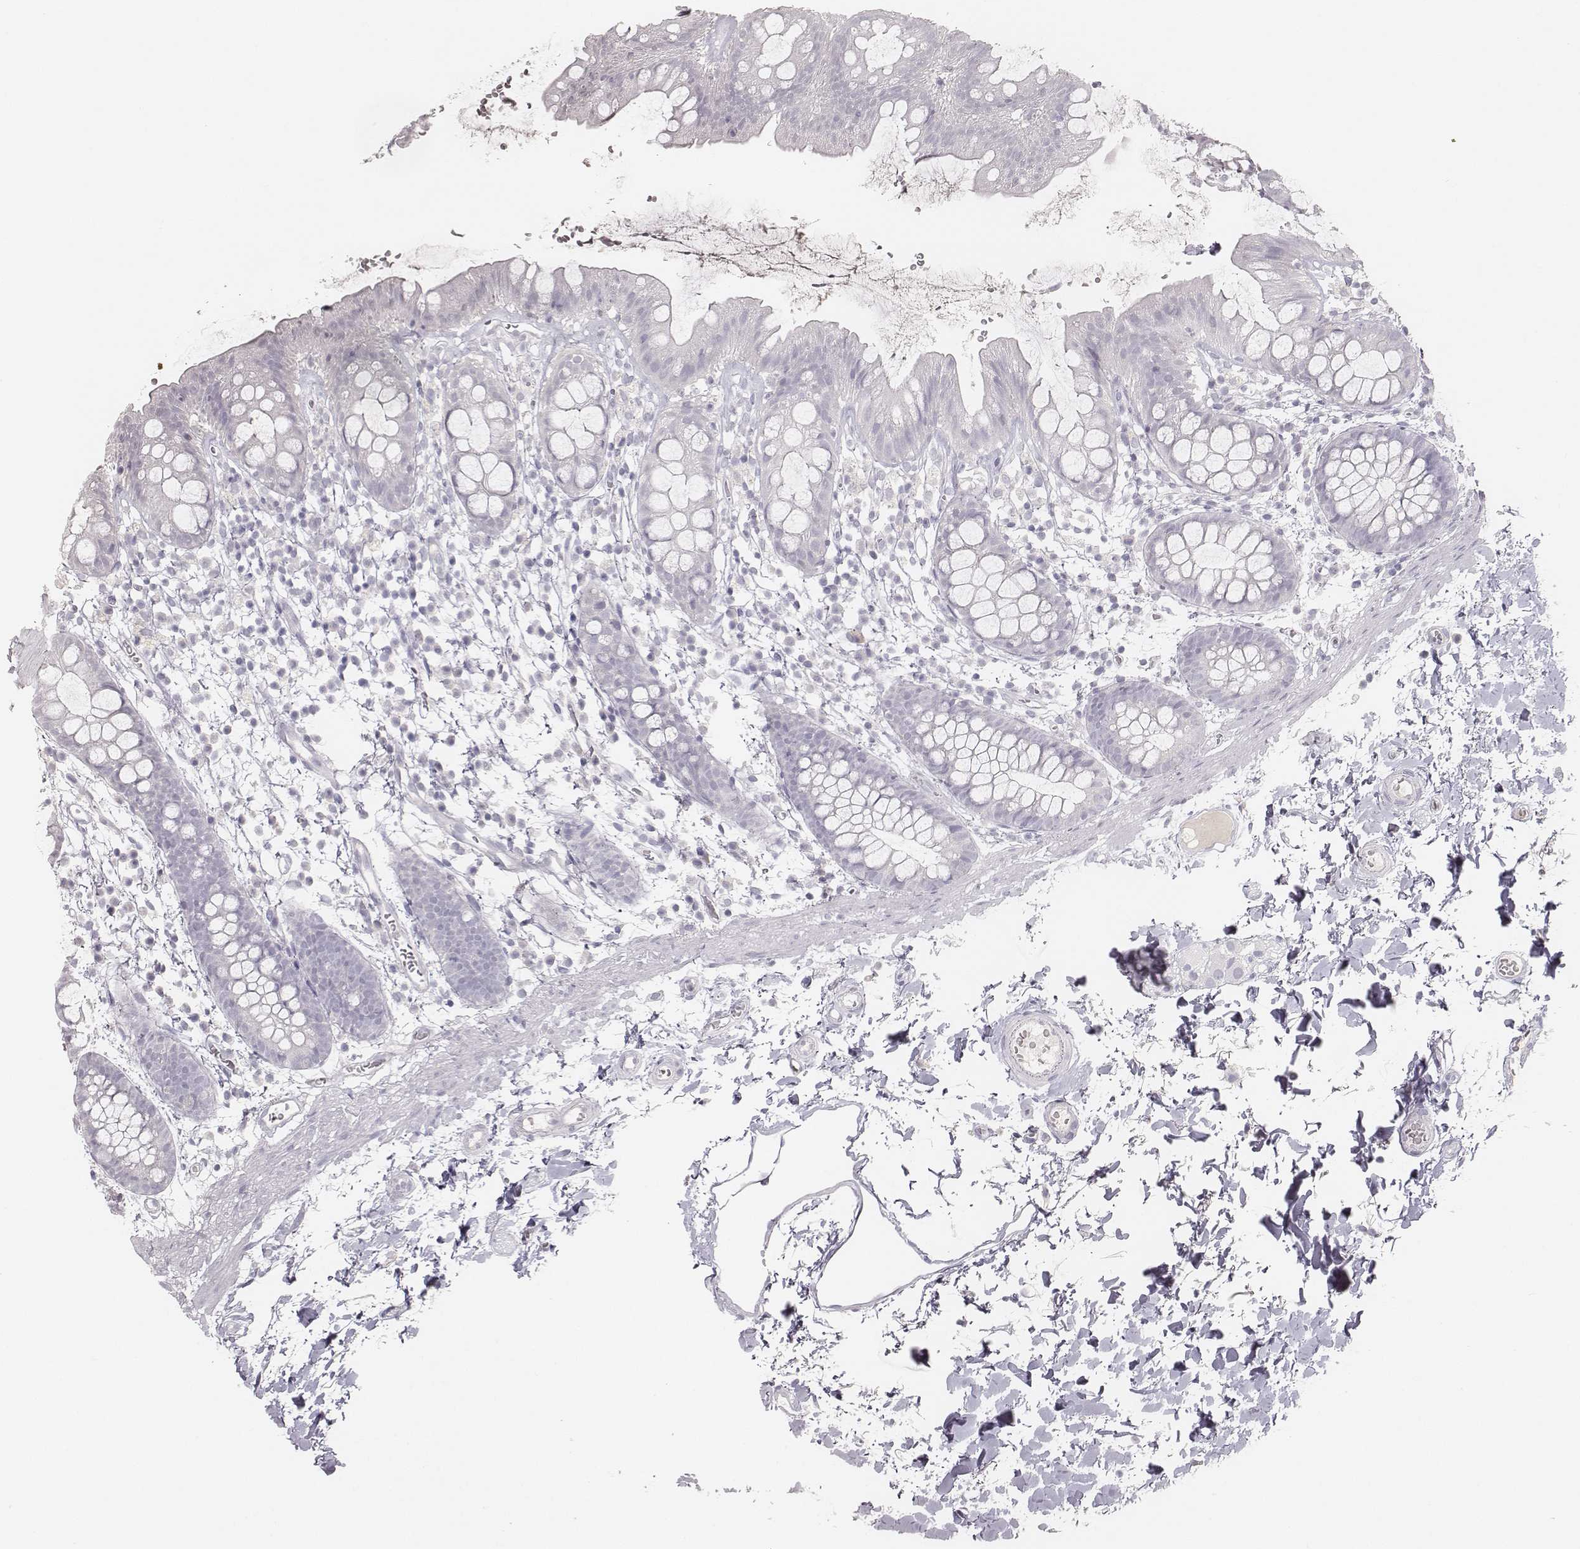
{"staining": {"intensity": "negative", "quantity": "none", "location": "none"}, "tissue": "rectum", "cell_type": "Glandular cells", "image_type": "normal", "snomed": [{"axis": "morphology", "description": "Normal tissue, NOS"}, {"axis": "topography", "description": "Rectum"}], "caption": "Immunohistochemistry of normal human rectum displays no expression in glandular cells. (Brightfield microscopy of DAB immunohistochemistry (IHC) at high magnification).", "gene": "MYH6", "patient": {"sex": "male", "age": 57}}